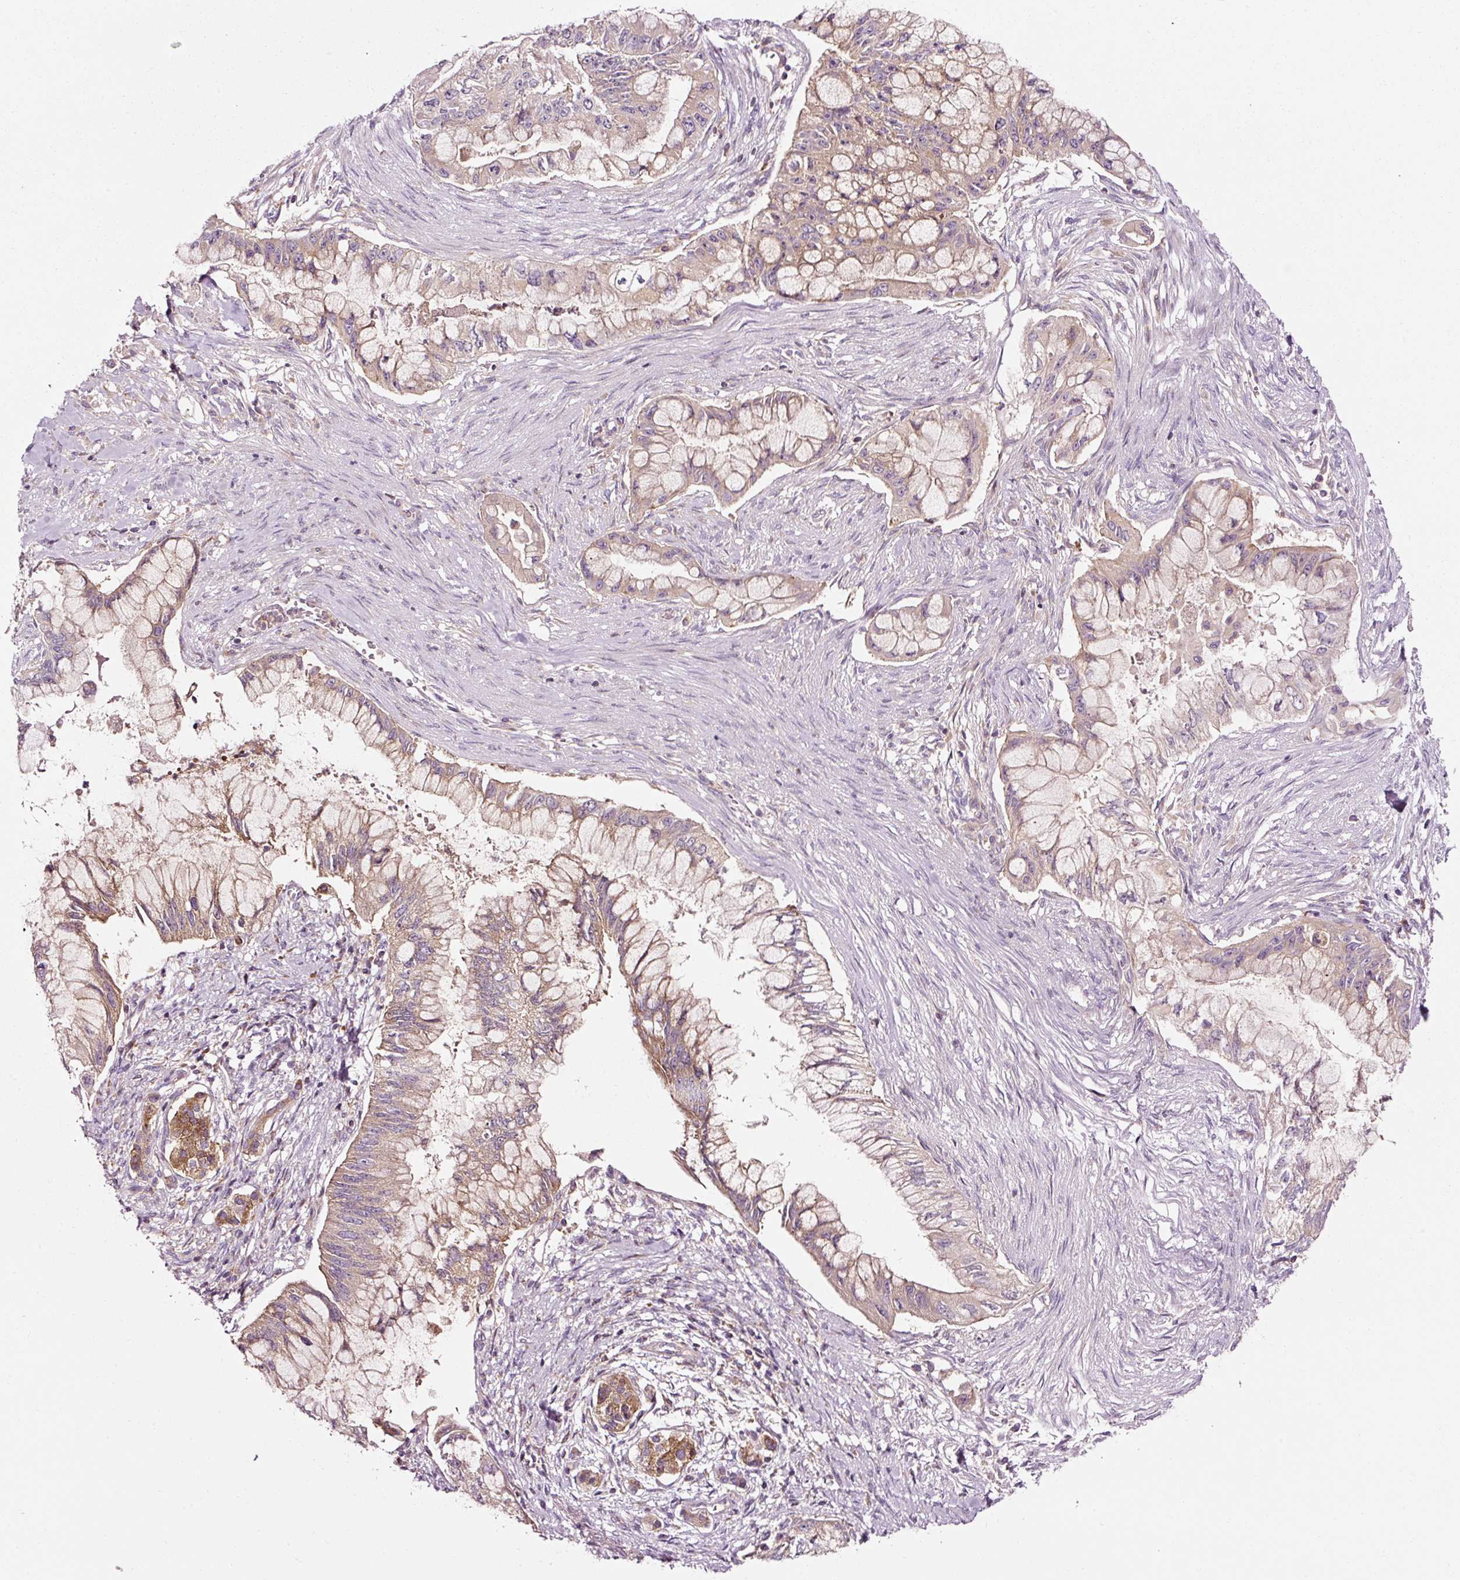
{"staining": {"intensity": "weak", "quantity": "25%-75%", "location": "cytoplasmic/membranous"}, "tissue": "pancreatic cancer", "cell_type": "Tumor cells", "image_type": "cancer", "snomed": [{"axis": "morphology", "description": "Adenocarcinoma, NOS"}, {"axis": "topography", "description": "Pancreas"}], "caption": "High-magnification brightfield microscopy of pancreatic cancer stained with DAB (3,3'-diaminobenzidine) (brown) and counterstained with hematoxylin (blue). tumor cells exhibit weak cytoplasmic/membranous positivity is identified in approximately25%-75% of cells.", "gene": "NAPA", "patient": {"sex": "male", "age": 48}}